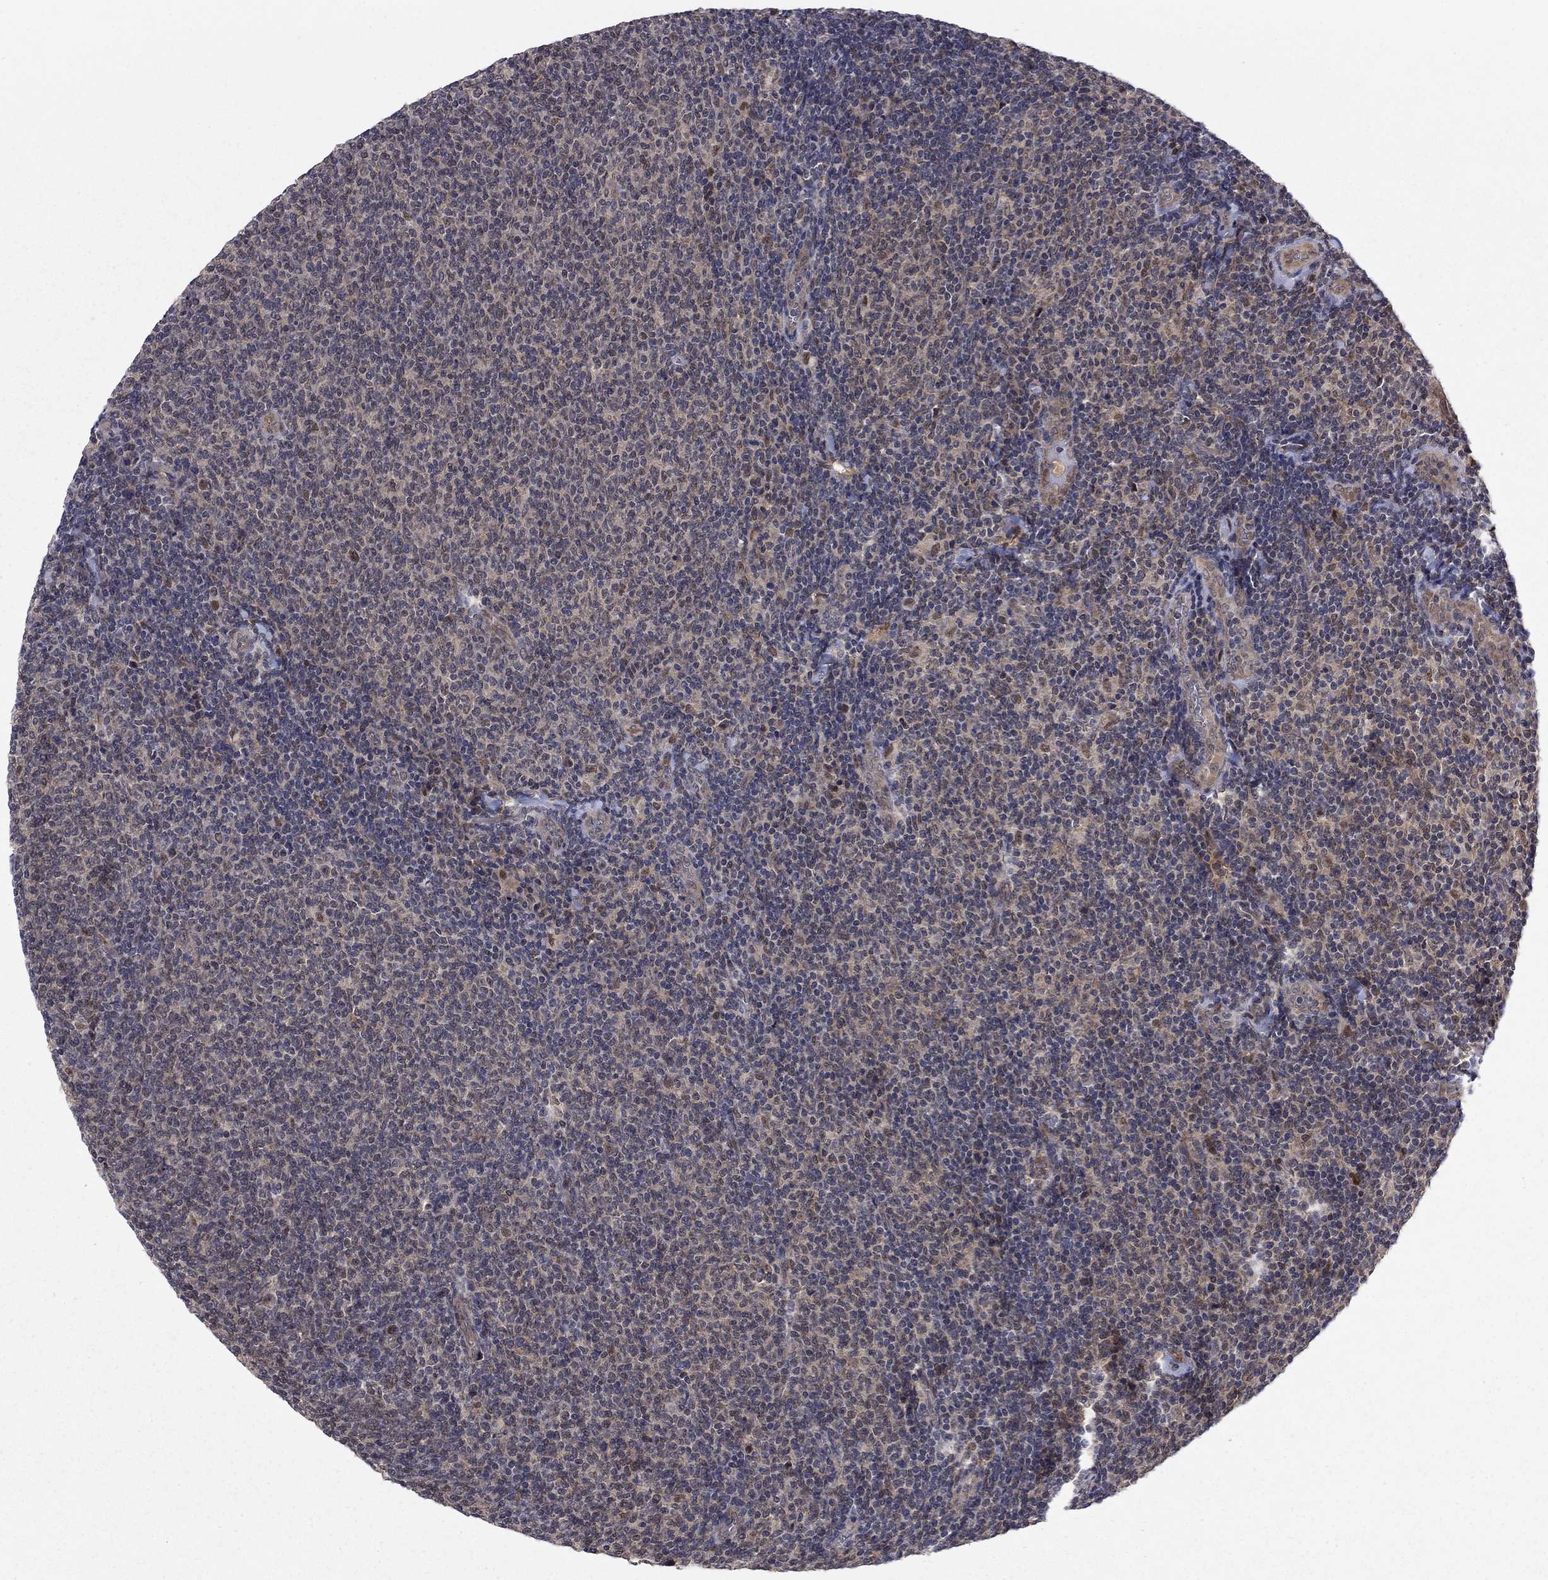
{"staining": {"intensity": "weak", "quantity": "25%-75%", "location": "cytoplasmic/membranous"}, "tissue": "lymphoma", "cell_type": "Tumor cells", "image_type": "cancer", "snomed": [{"axis": "morphology", "description": "Malignant lymphoma, non-Hodgkin's type, Low grade"}, {"axis": "topography", "description": "Lymph node"}], "caption": "A brown stain shows weak cytoplasmic/membranous positivity of a protein in malignant lymphoma, non-Hodgkin's type (low-grade) tumor cells.", "gene": "PSMC1", "patient": {"sex": "male", "age": 52}}